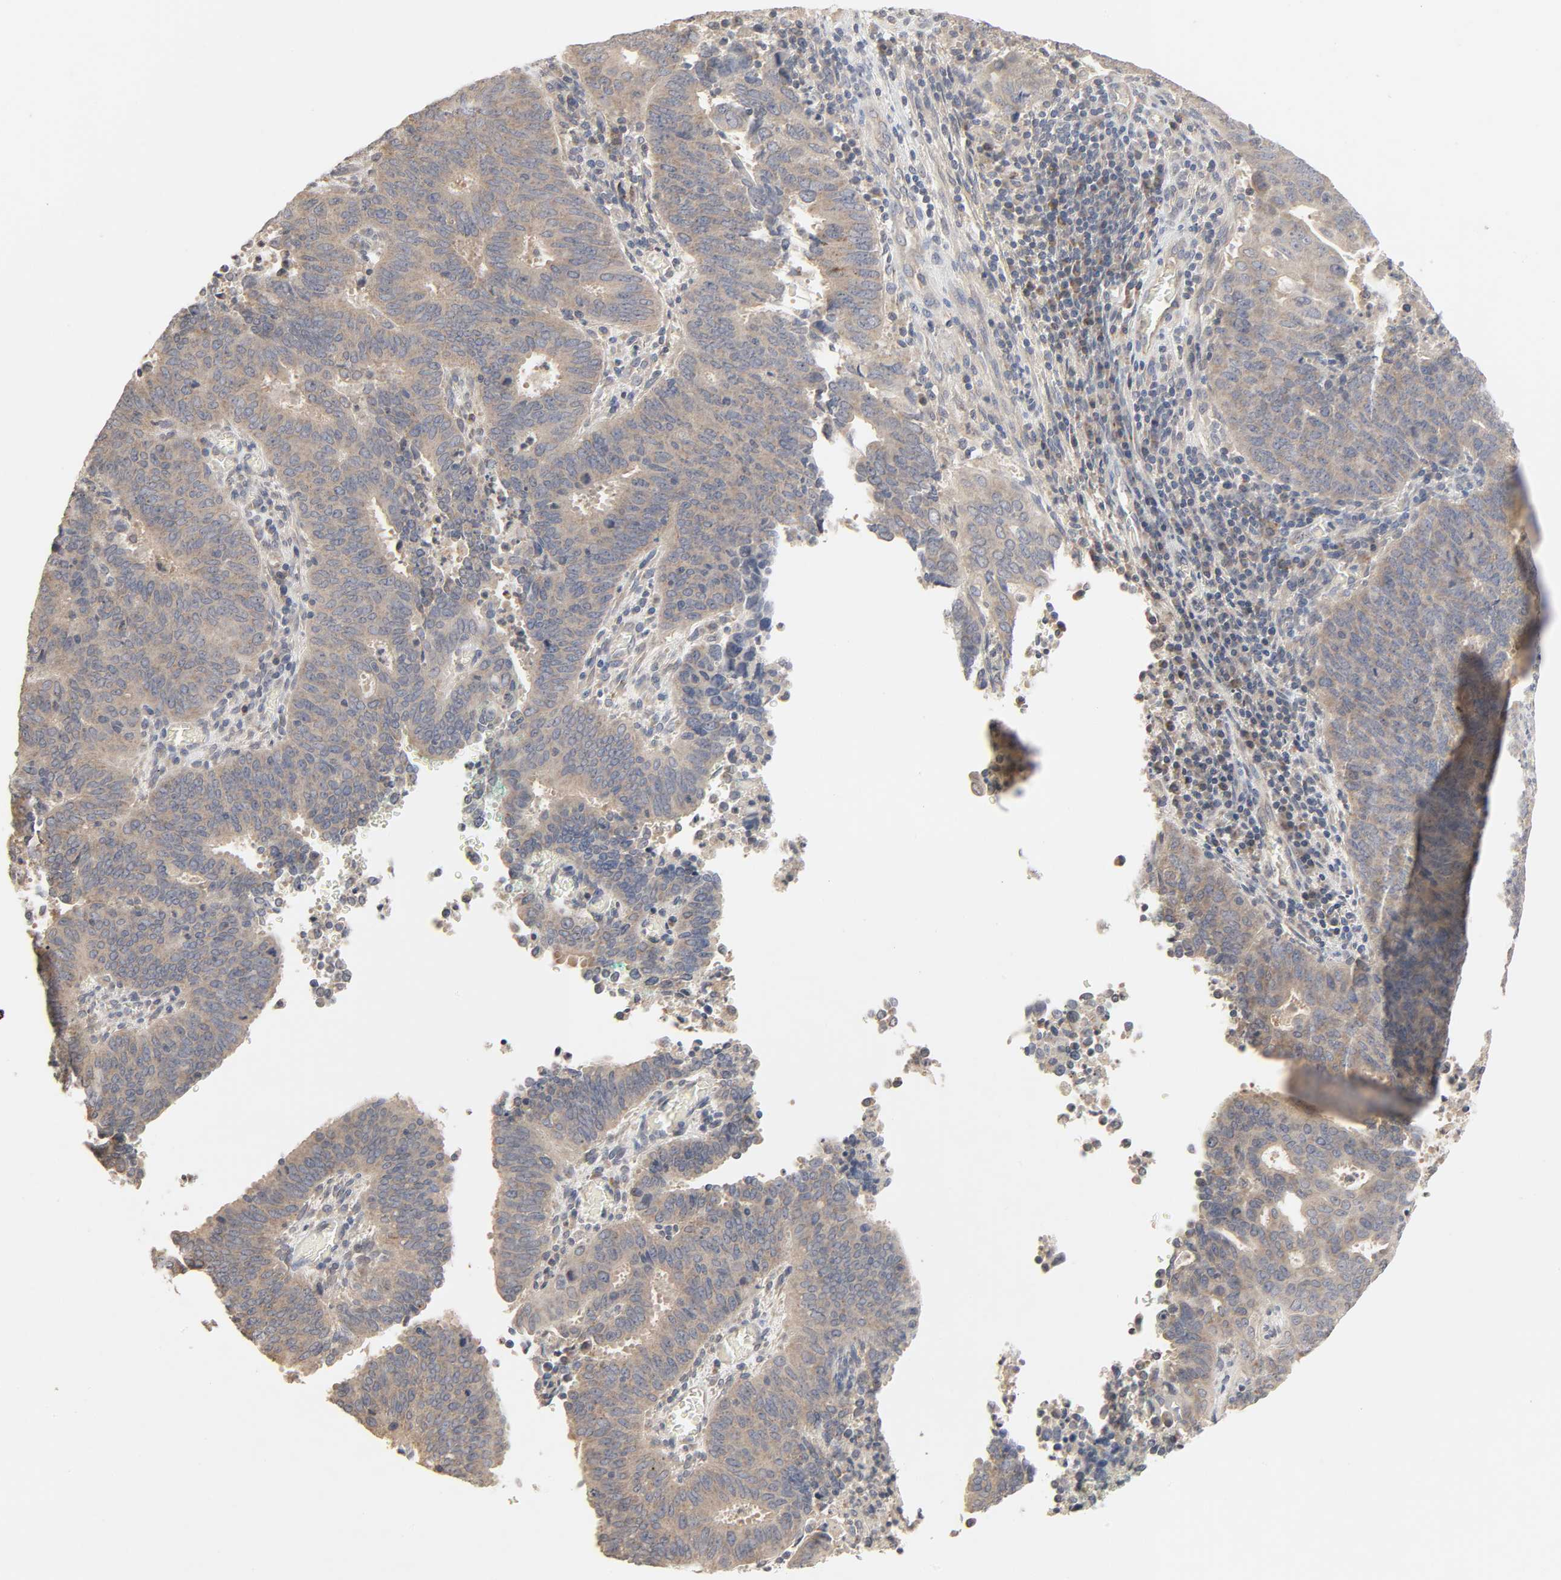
{"staining": {"intensity": "weak", "quantity": ">75%", "location": "cytoplasmic/membranous"}, "tissue": "cervical cancer", "cell_type": "Tumor cells", "image_type": "cancer", "snomed": [{"axis": "morphology", "description": "Adenocarcinoma, NOS"}, {"axis": "topography", "description": "Cervix"}], "caption": "Cervical adenocarcinoma was stained to show a protein in brown. There is low levels of weak cytoplasmic/membranous staining in approximately >75% of tumor cells.", "gene": "CLEC4E", "patient": {"sex": "female", "age": 44}}